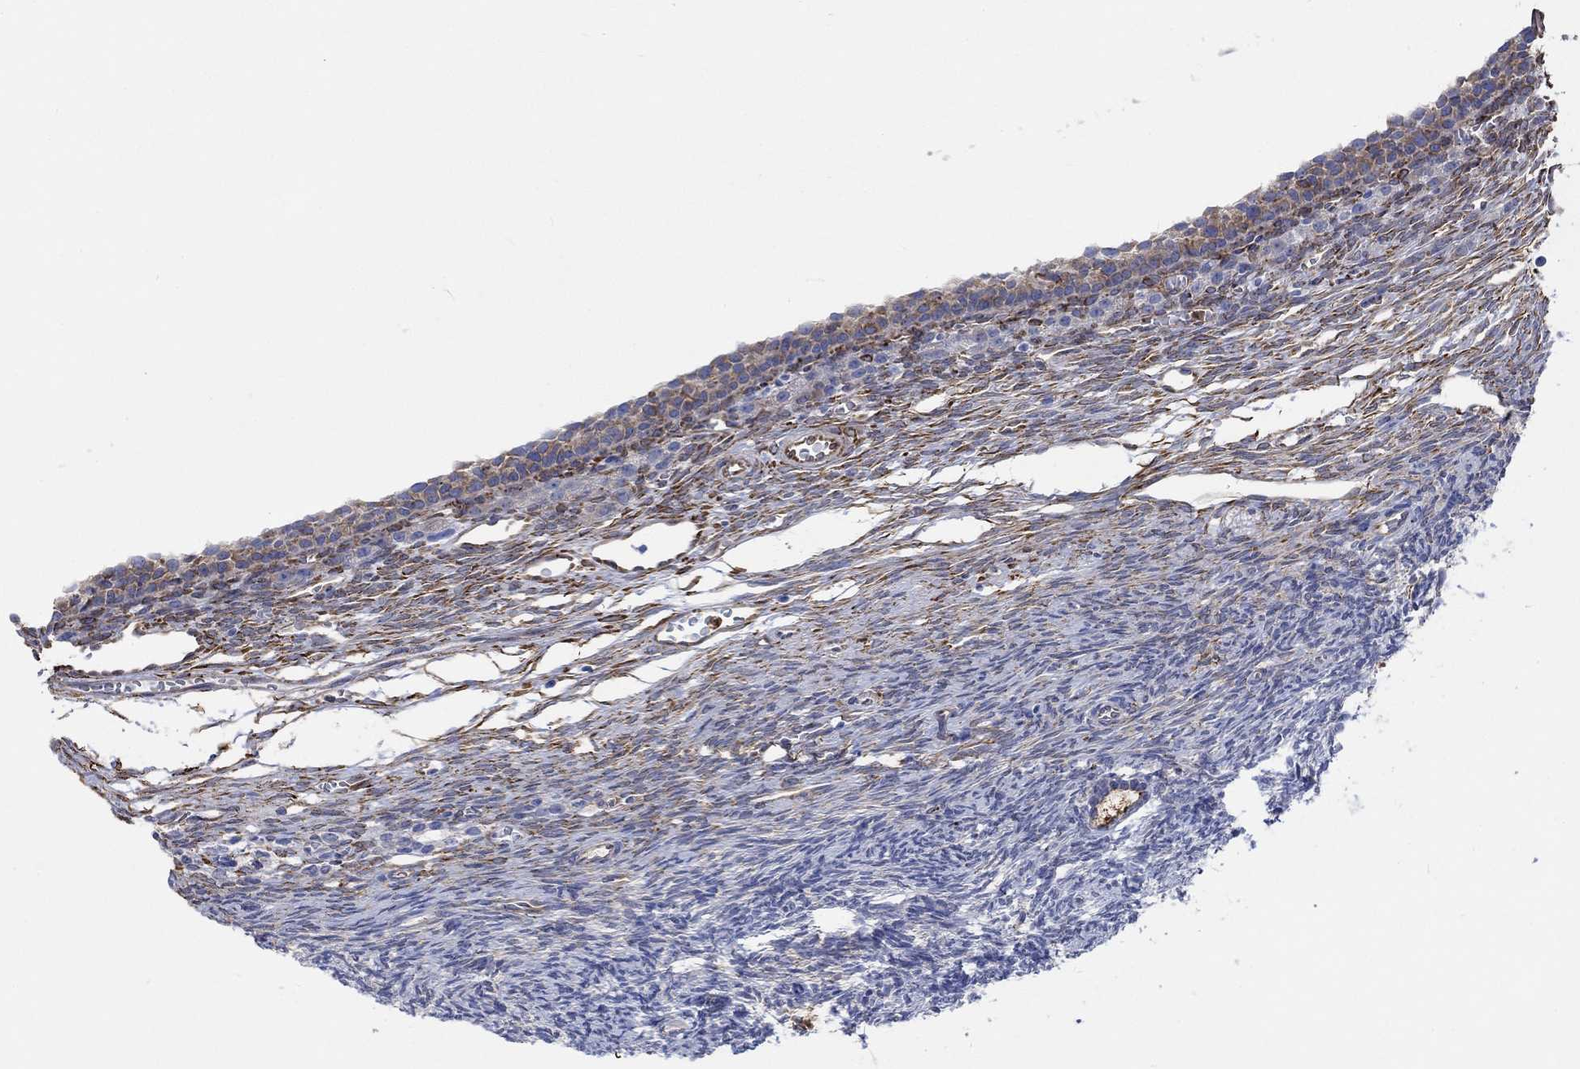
{"staining": {"intensity": "moderate", "quantity": "25%-75%", "location": "cytoplasmic/membranous"}, "tissue": "ovary", "cell_type": "Follicle cells", "image_type": "normal", "snomed": [{"axis": "morphology", "description": "Normal tissue, NOS"}, {"axis": "topography", "description": "Ovary"}], "caption": "A photomicrograph of human ovary stained for a protein exhibits moderate cytoplasmic/membranous brown staining in follicle cells. The staining was performed using DAB to visualize the protein expression in brown, while the nuclei were stained in blue with hematoxylin (Magnification: 20x).", "gene": "TGM2", "patient": {"sex": "female", "age": 27}}